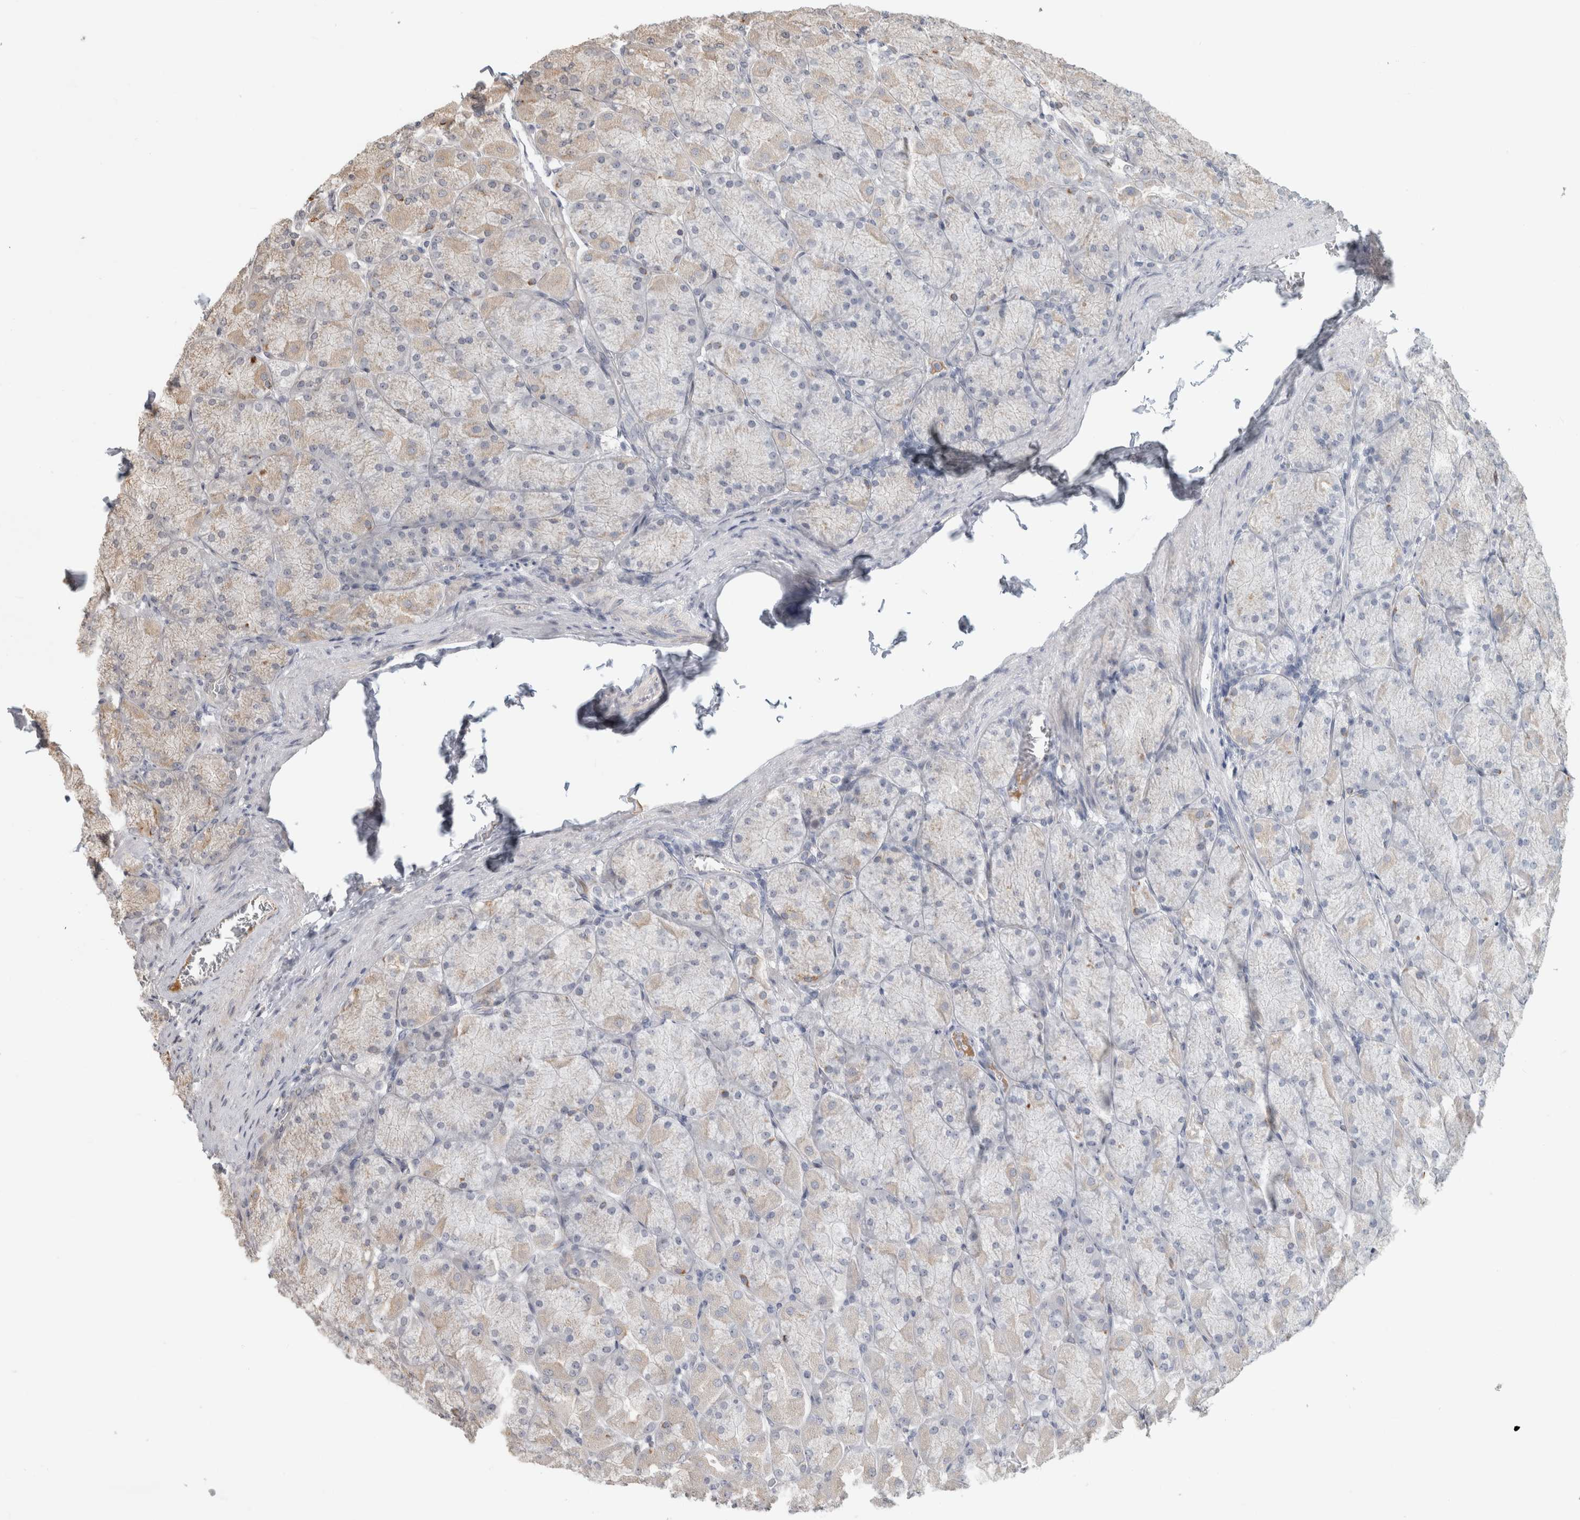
{"staining": {"intensity": "moderate", "quantity": "<25%", "location": "cytoplasmic/membranous"}, "tissue": "stomach", "cell_type": "Glandular cells", "image_type": "normal", "snomed": [{"axis": "morphology", "description": "Normal tissue, NOS"}, {"axis": "topography", "description": "Stomach, upper"}], "caption": "Immunohistochemistry (DAB (3,3'-diaminobenzidine)) staining of benign stomach demonstrates moderate cytoplasmic/membranous protein staining in about <25% of glandular cells.", "gene": "PITPNC1", "patient": {"sex": "female", "age": 56}}